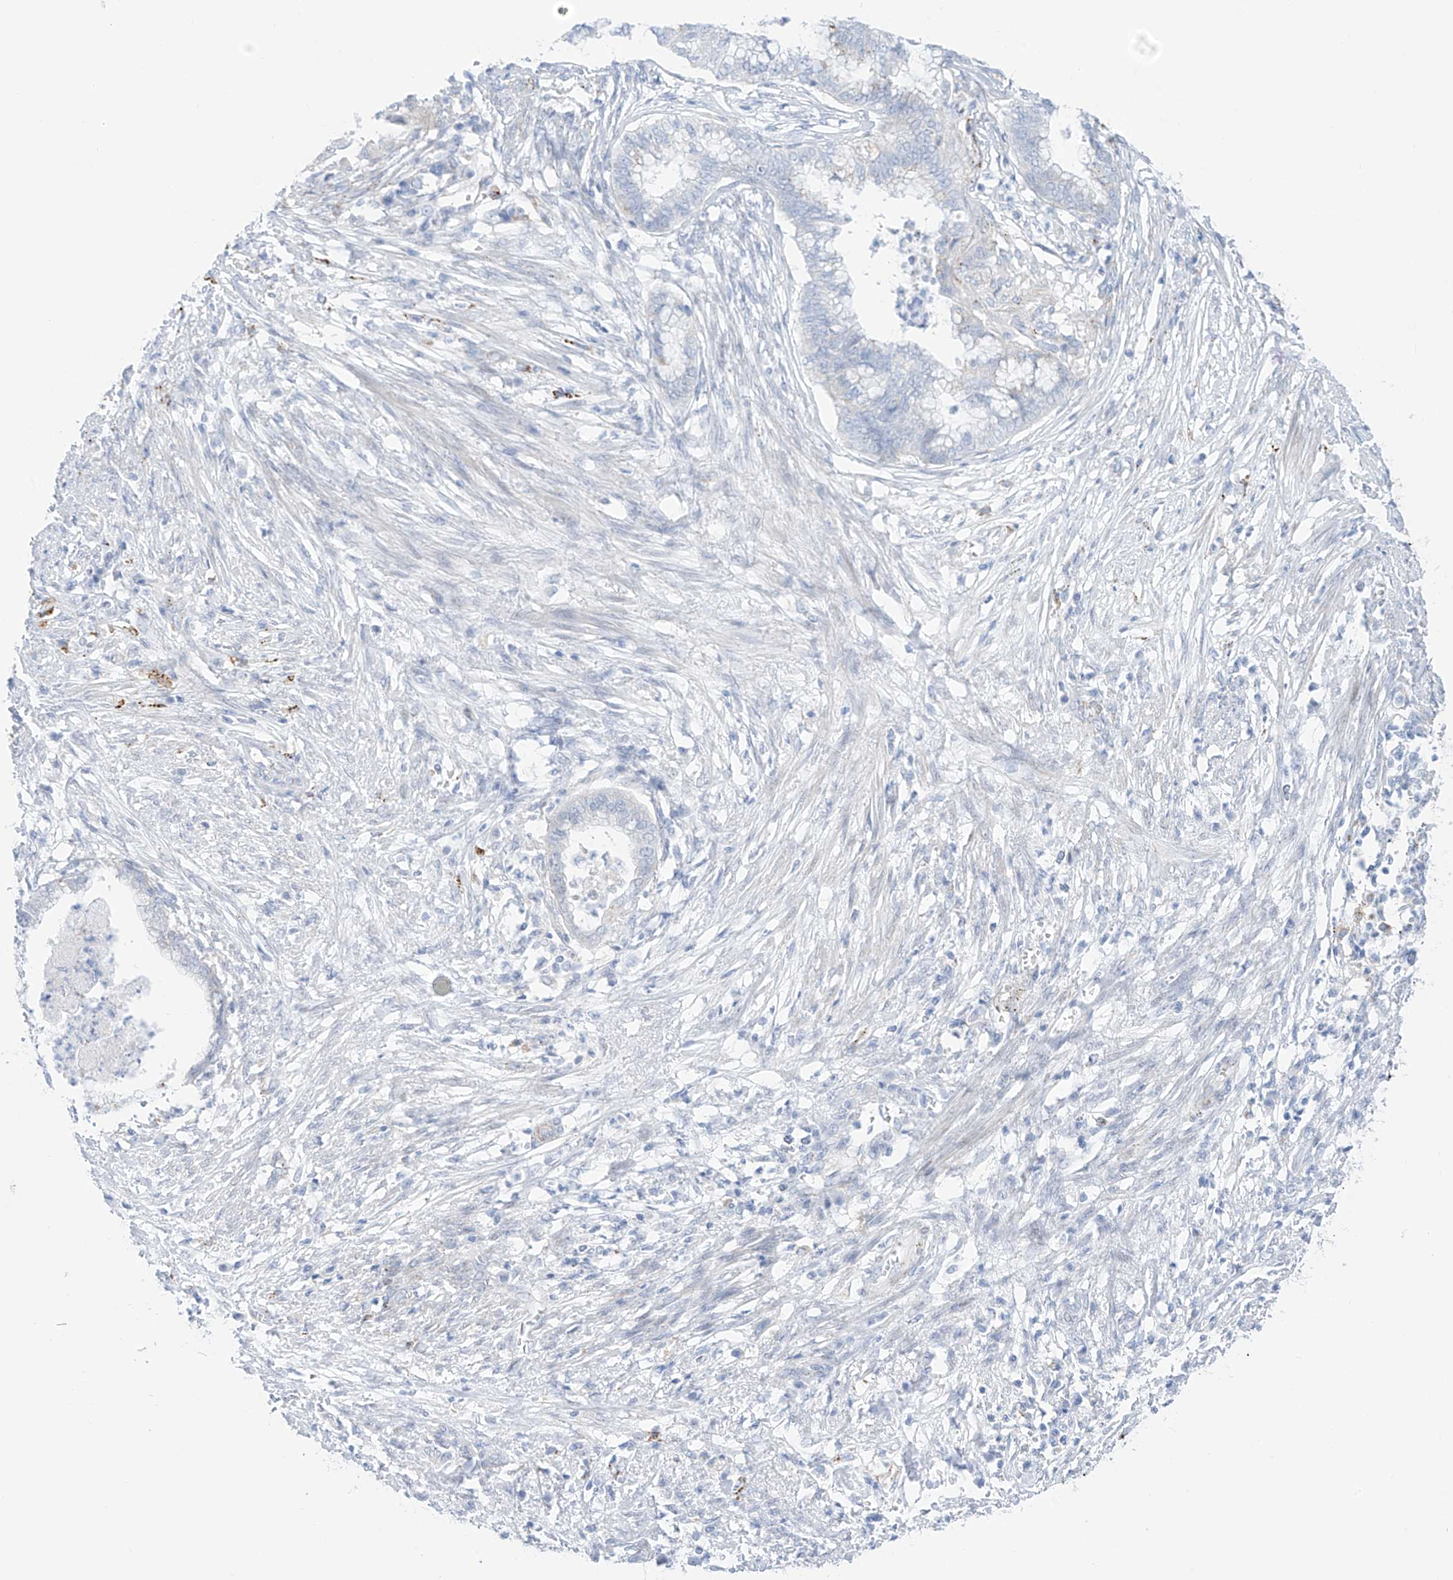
{"staining": {"intensity": "moderate", "quantity": "<25%", "location": "cytoplasmic/membranous"}, "tissue": "endometrial cancer", "cell_type": "Tumor cells", "image_type": "cancer", "snomed": [{"axis": "morphology", "description": "Necrosis, NOS"}, {"axis": "morphology", "description": "Adenocarcinoma, NOS"}, {"axis": "topography", "description": "Endometrium"}], "caption": "An IHC image of neoplastic tissue is shown. Protein staining in brown shows moderate cytoplasmic/membranous positivity in endometrial cancer (adenocarcinoma) within tumor cells. (brown staining indicates protein expression, while blue staining denotes nuclei).", "gene": "PSPH", "patient": {"sex": "female", "age": 79}}